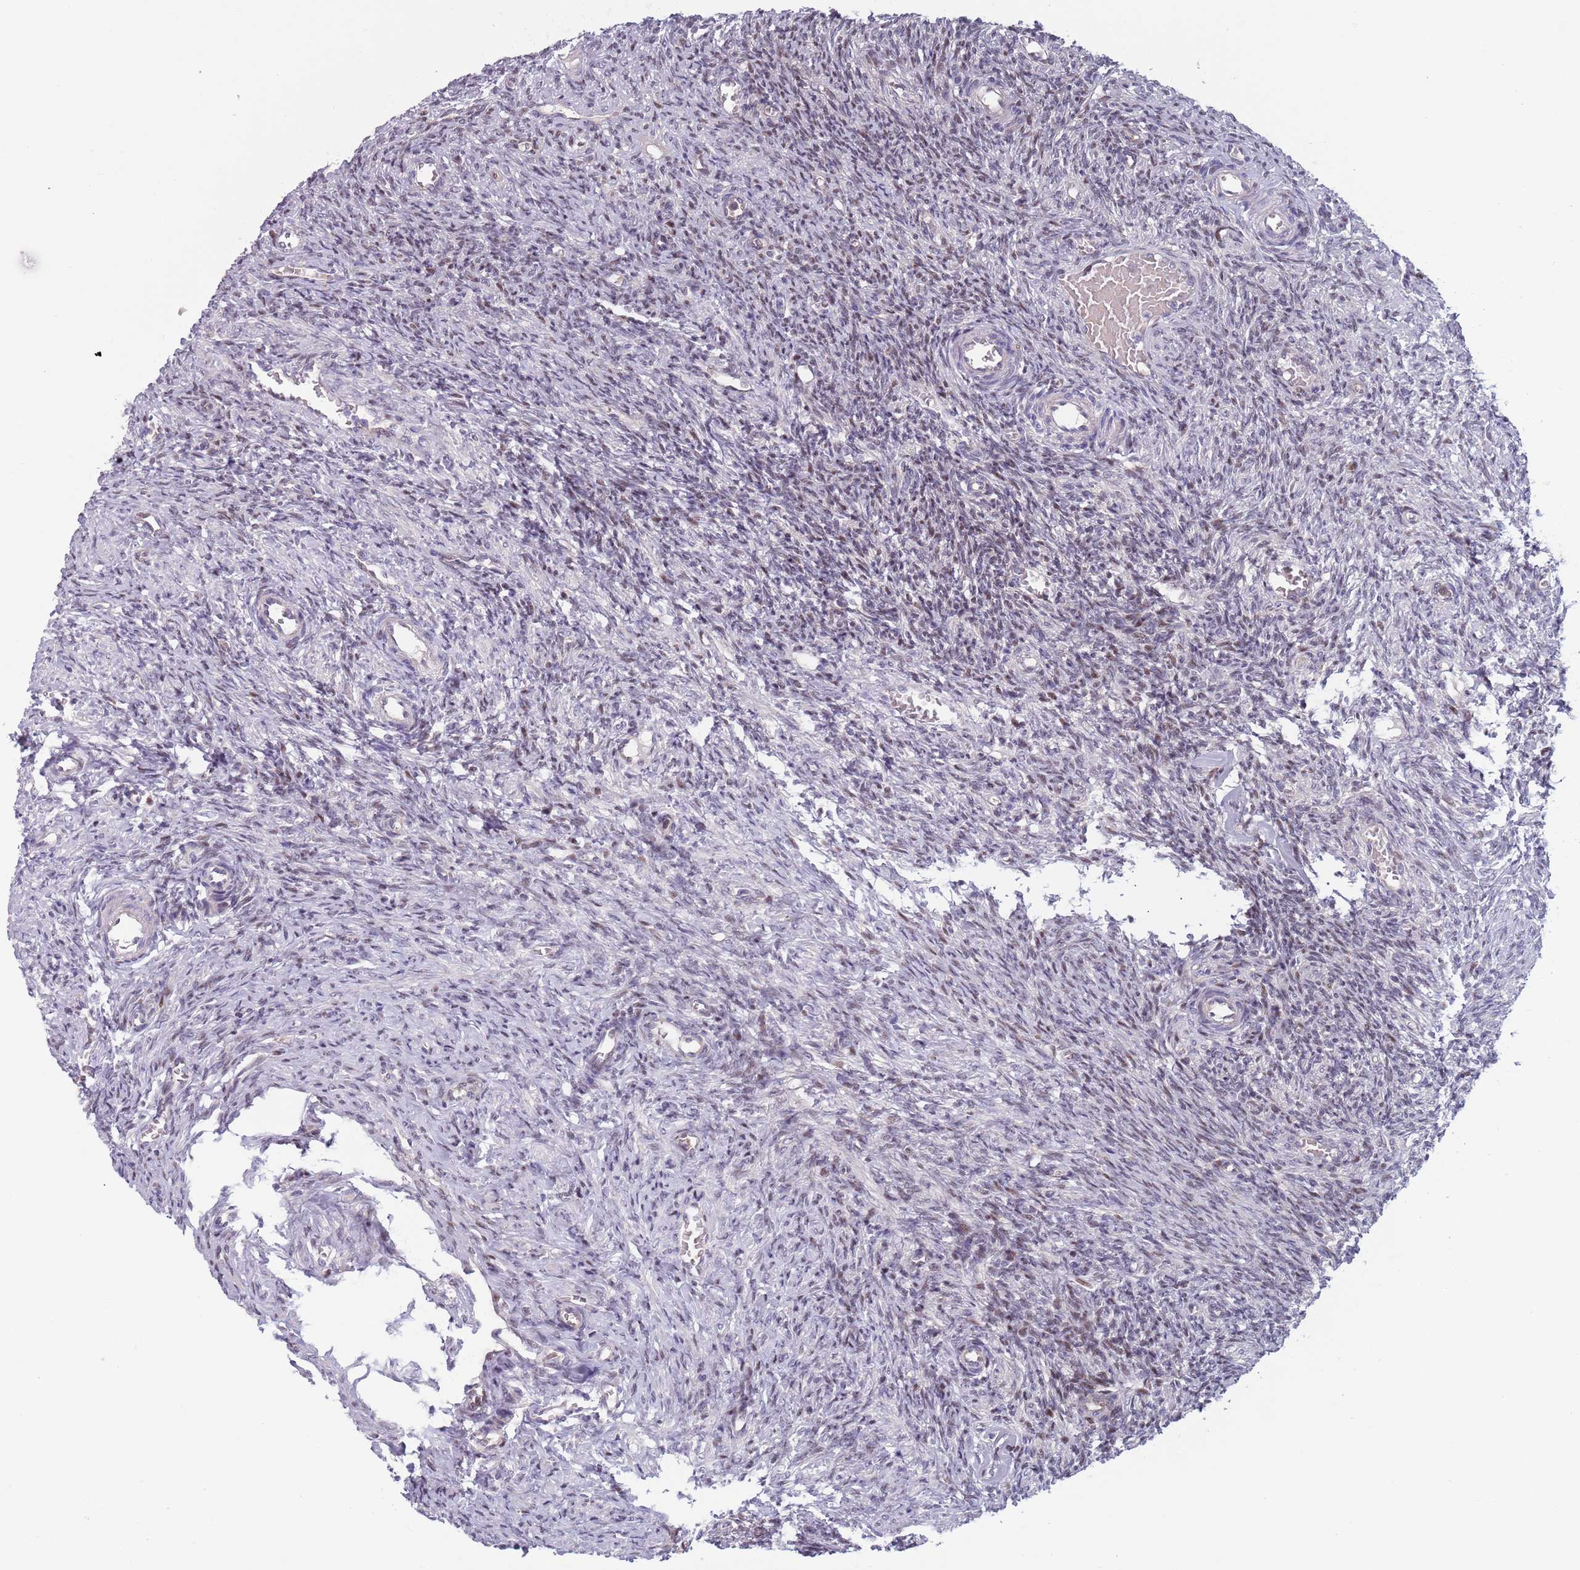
{"staining": {"intensity": "negative", "quantity": "none", "location": "none"}, "tissue": "ovary", "cell_type": "Ovarian stroma cells", "image_type": "normal", "snomed": [{"axis": "morphology", "description": "Normal tissue, NOS"}, {"axis": "topography", "description": "Ovary"}], "caption": "A micrograph of ovary stained for a protein reveals no brown staining in ovarian stroma cells. Nuclei are stained in blue.", "gene": "CLNS1A", "patient": {"sex": "female", "age": 27}}